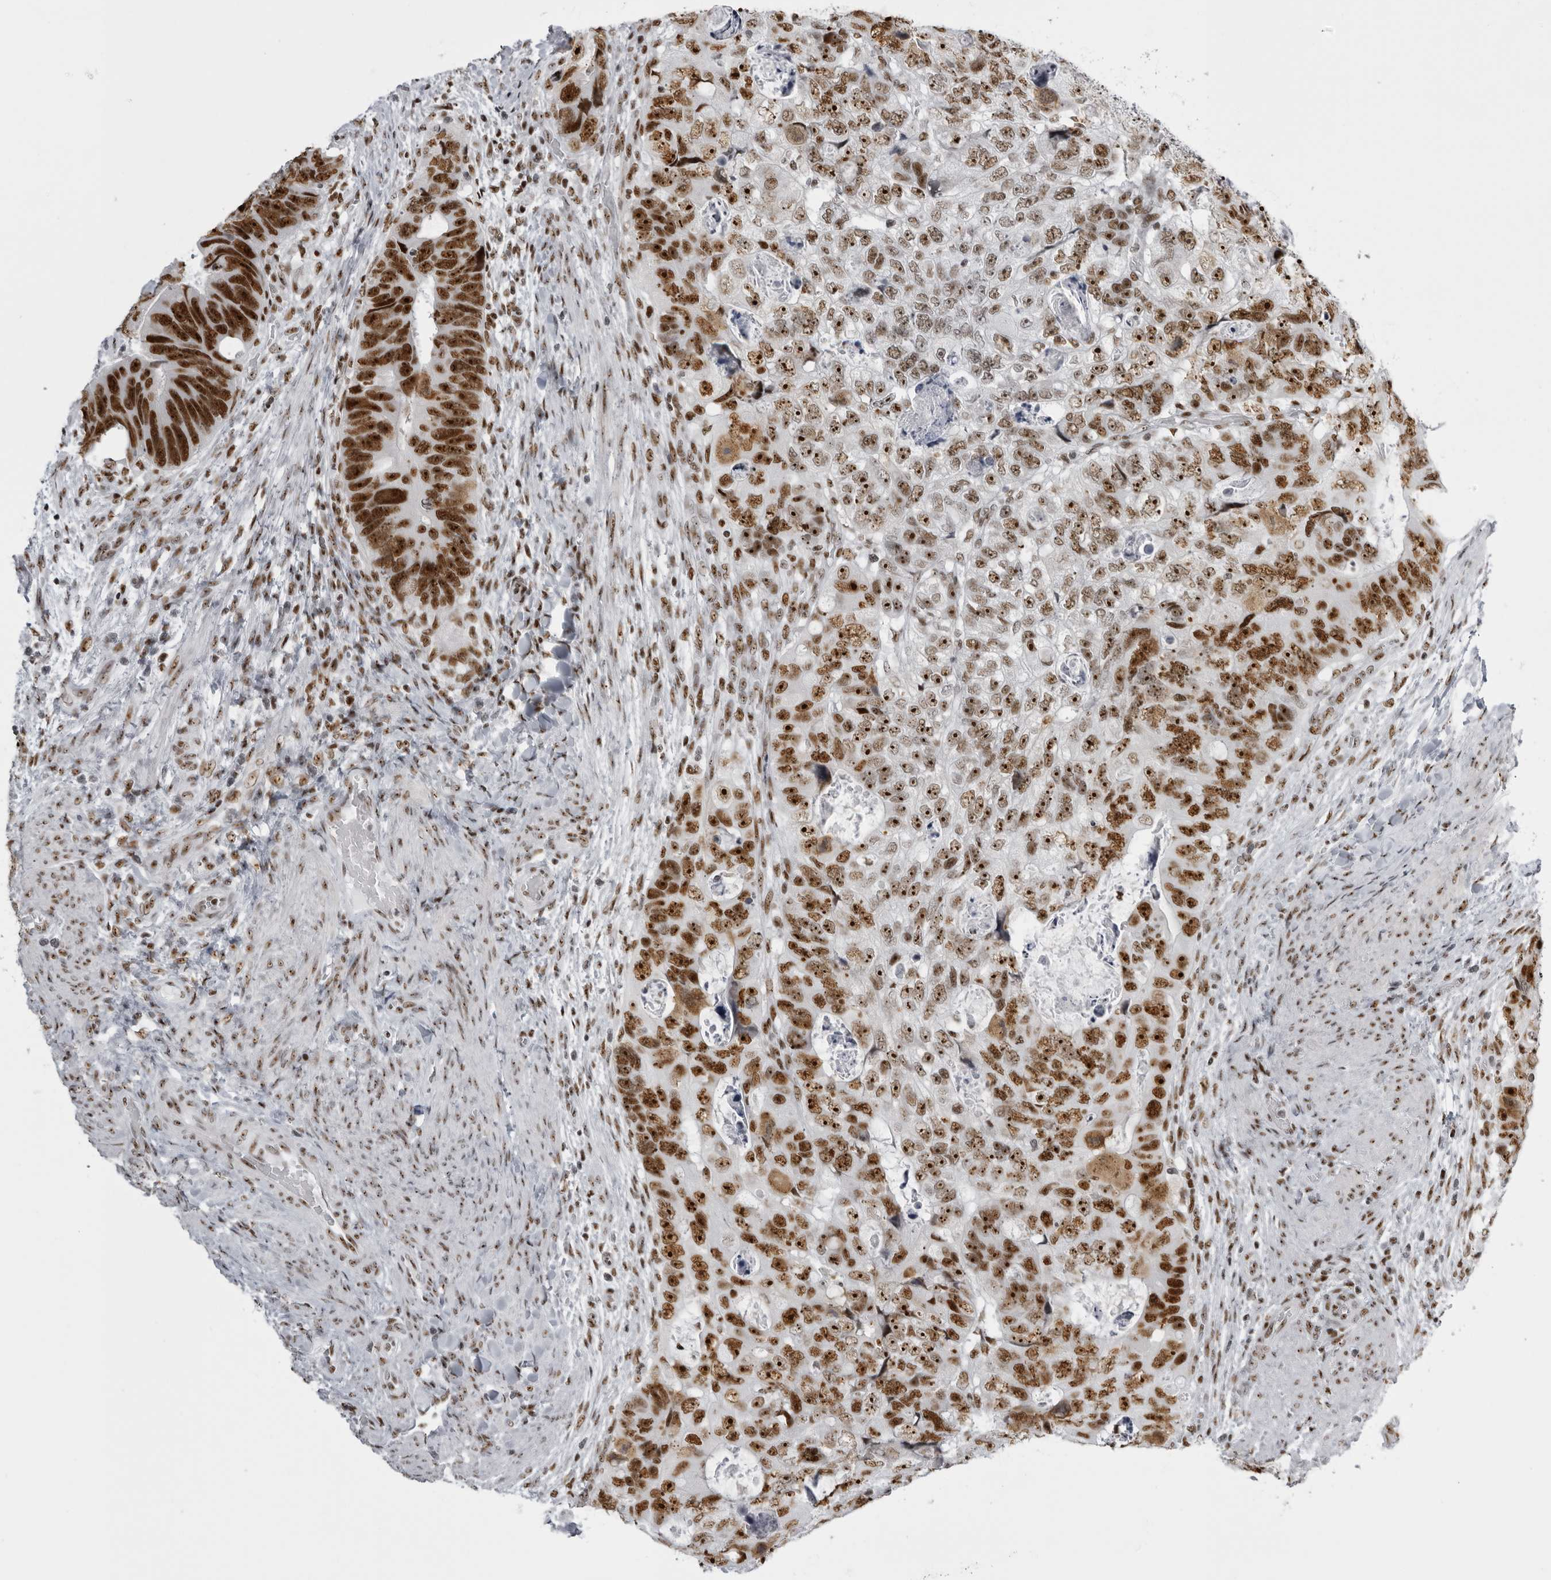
{"staining": {"intensity": "strong", "quantity": ">75%", "location": "nuclear"}, "tissue": "colorectal cancer", "cell_type": "Tumor cells", "image_type": "cancer", "snomed": [{"axis": "morphology", "description": "Adenocarcinoma, NOS"}, {"axis": "topography", "description": "Rectum"}], "caption": "Adenocarcinoma (colorectal) was stained to show a protein in brown. There is high levels of strong nuclear staining in about >75% of tumor cells.", "gene": "DHX9", "patient": {"sex": "male", "age": 59}}